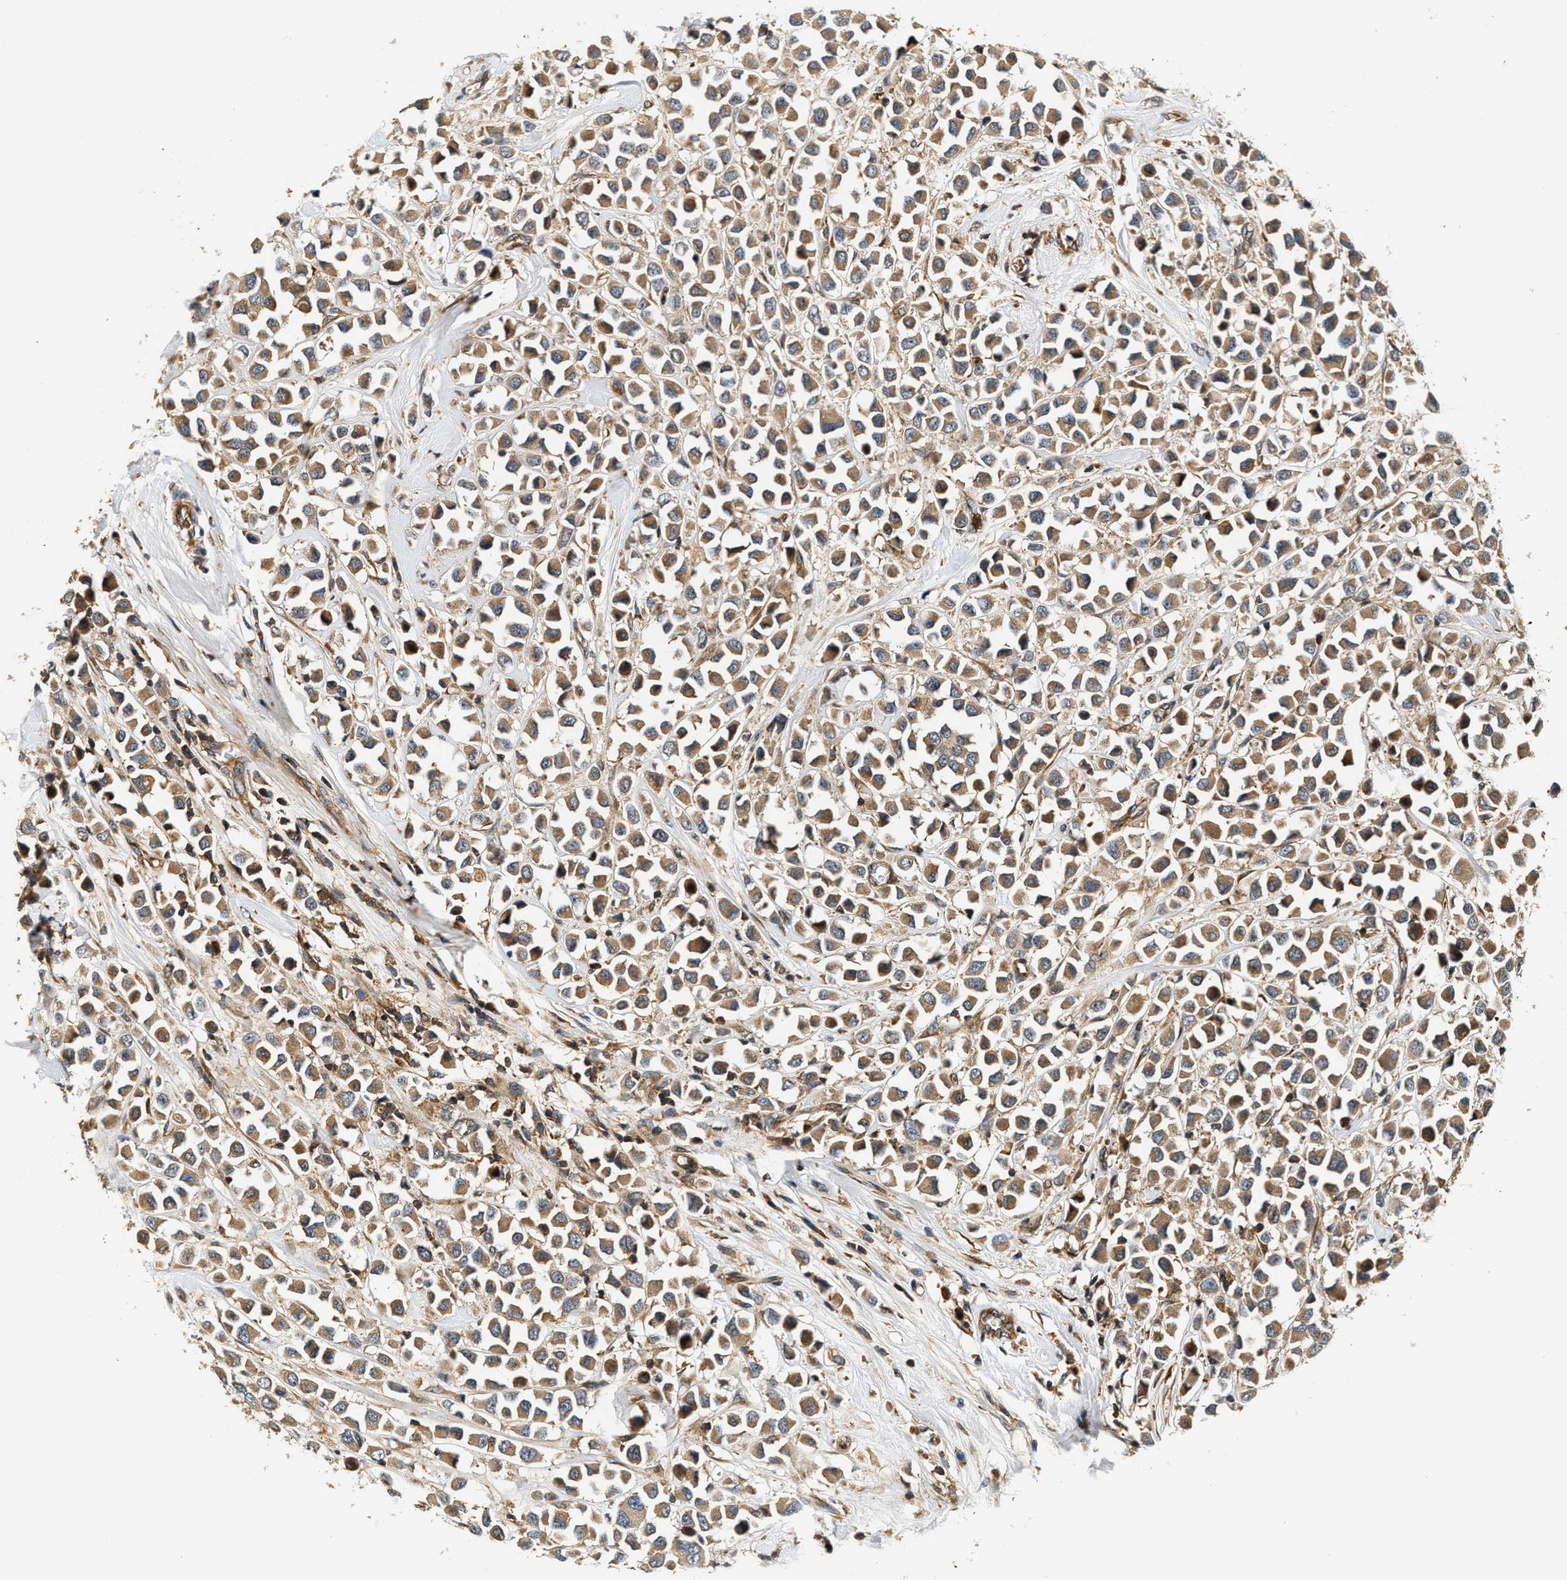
{"staining": {"intensity": "moderate", "quantity": ">75%", "location": "cytoplasmic/membranous"}, "tissue": "breast cancer", "cell_type": "Tumor cells", "image_type": "cancer", "snomed": [{"axis": "morphology", "description": "Duct carcinoma"}, {"axis": "topography", "description": "Breast"}], "caption": "High-power microscopy captured an immunohistochemistry histopathology image of breast cancer (invasive ductal carcinoma), revealing moderate cytoplasmic/membranous positivity in about >75% of tumor cells. The staining was performed using DAB (3,3'-diaminobenzidine) to visualize the protein expression in brown, while the nuclei were stained in blue with hematoxylin (Magnification: 20x).", "gene": "SAMD9", "patient": {"sex": "female", "age": 61}}